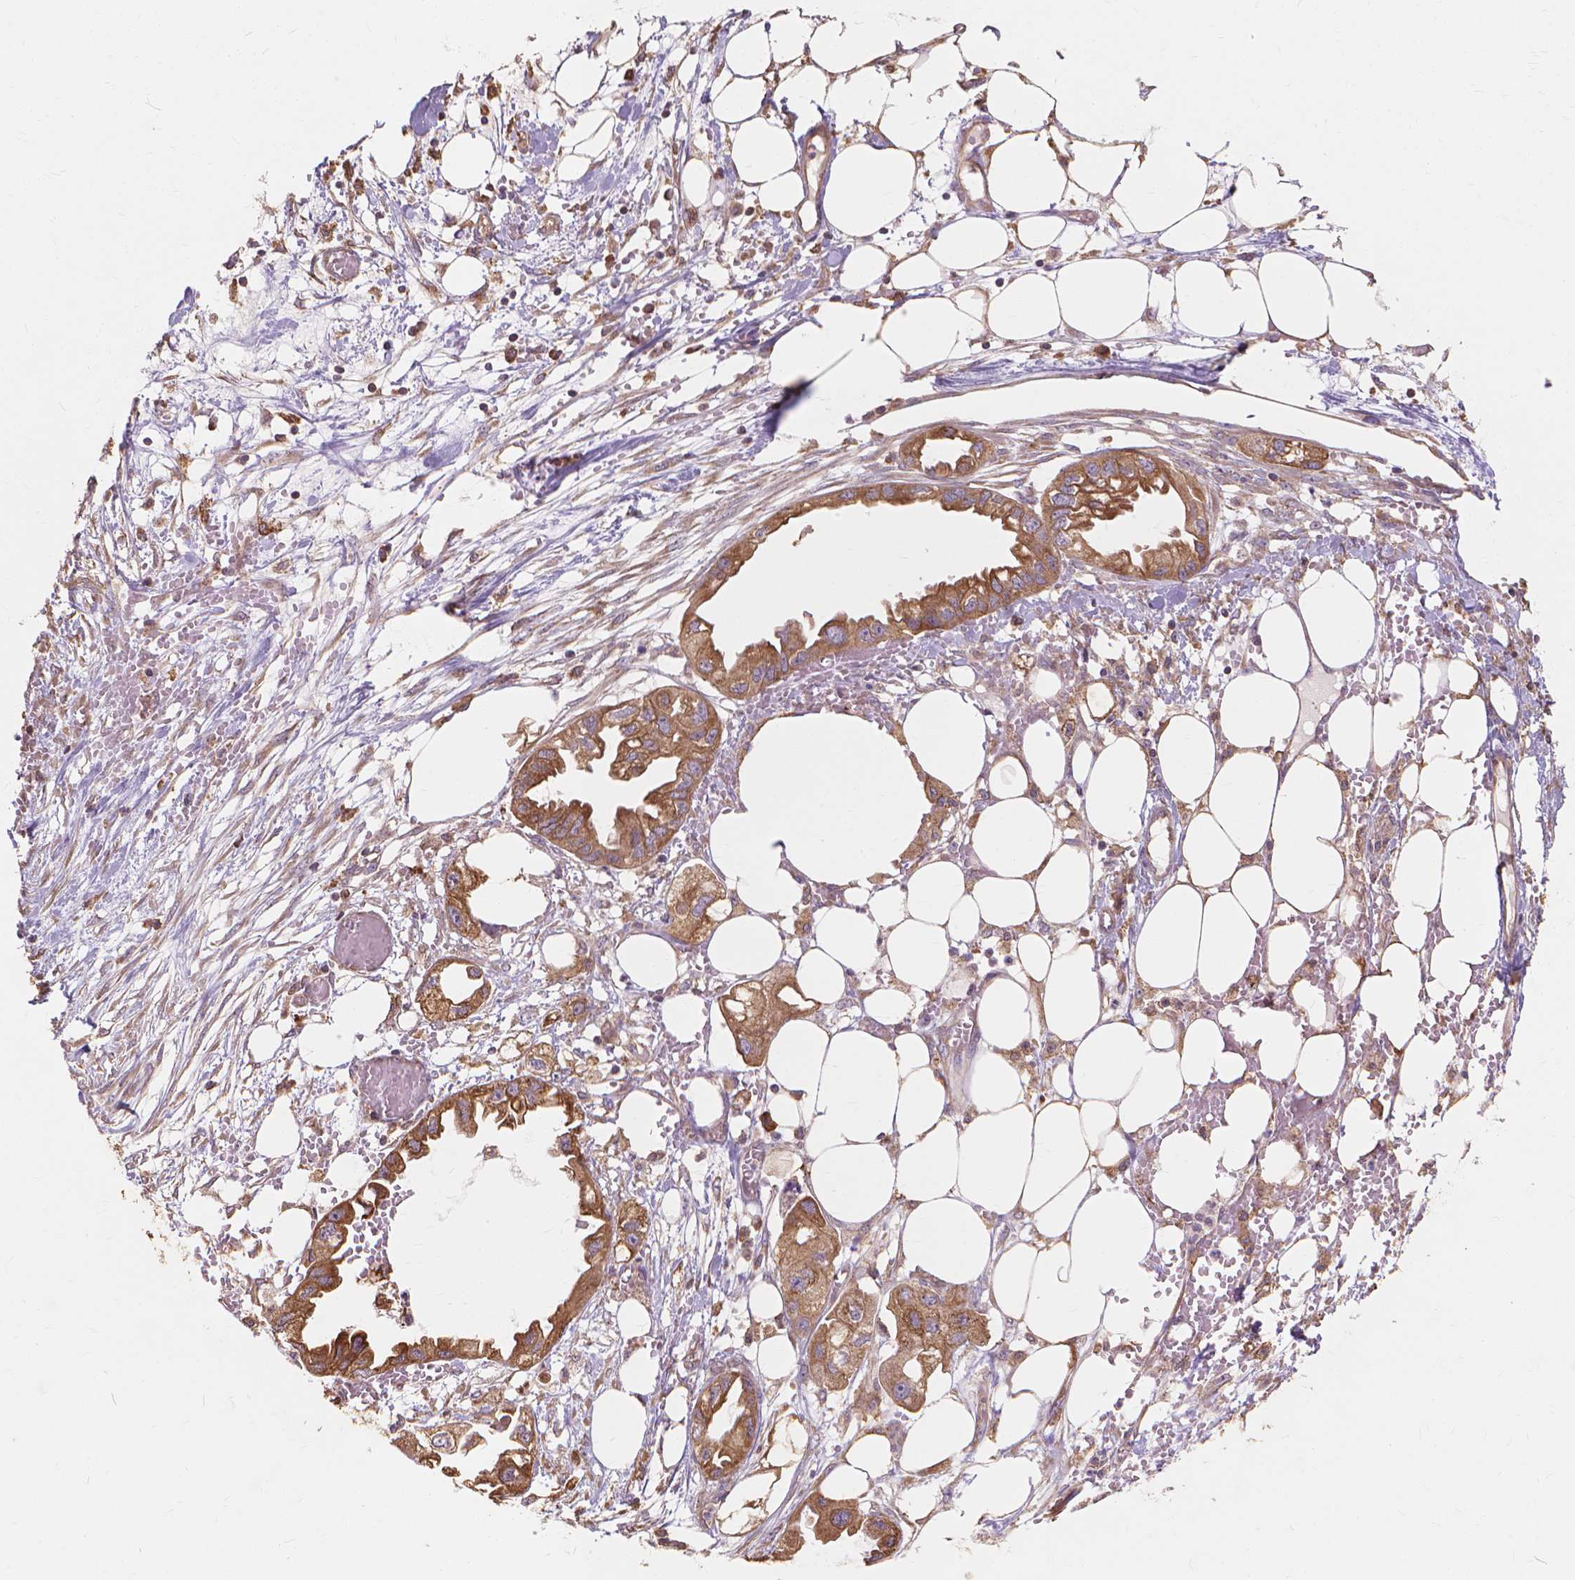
{"staining": {"intensity": "moderate", "quantity": ">75%", "location": "cytoplasmic/membranous"}, "tissue": "endometrial cancer", "cell_type": "Tumor cells", "image_type": "cancer", "snomed": [{"axis": "morphology", "description": "Adenocarcinoma, NOS"}, {"axis": "morphology", "description": "Adenocarcinoma, metastatic, NOS"}, {"axis": "topography", "description": "Adipose tissue"}, {"axis": "topography", "description": "Endometrium"}], "caption": "Tumor cells exhibit moderate cytoplasmic/membranous positivity in about >75% of cells in endometrial cancer.", "gene": "TAB2", "patient": {"sex": "female", "age": 67}}